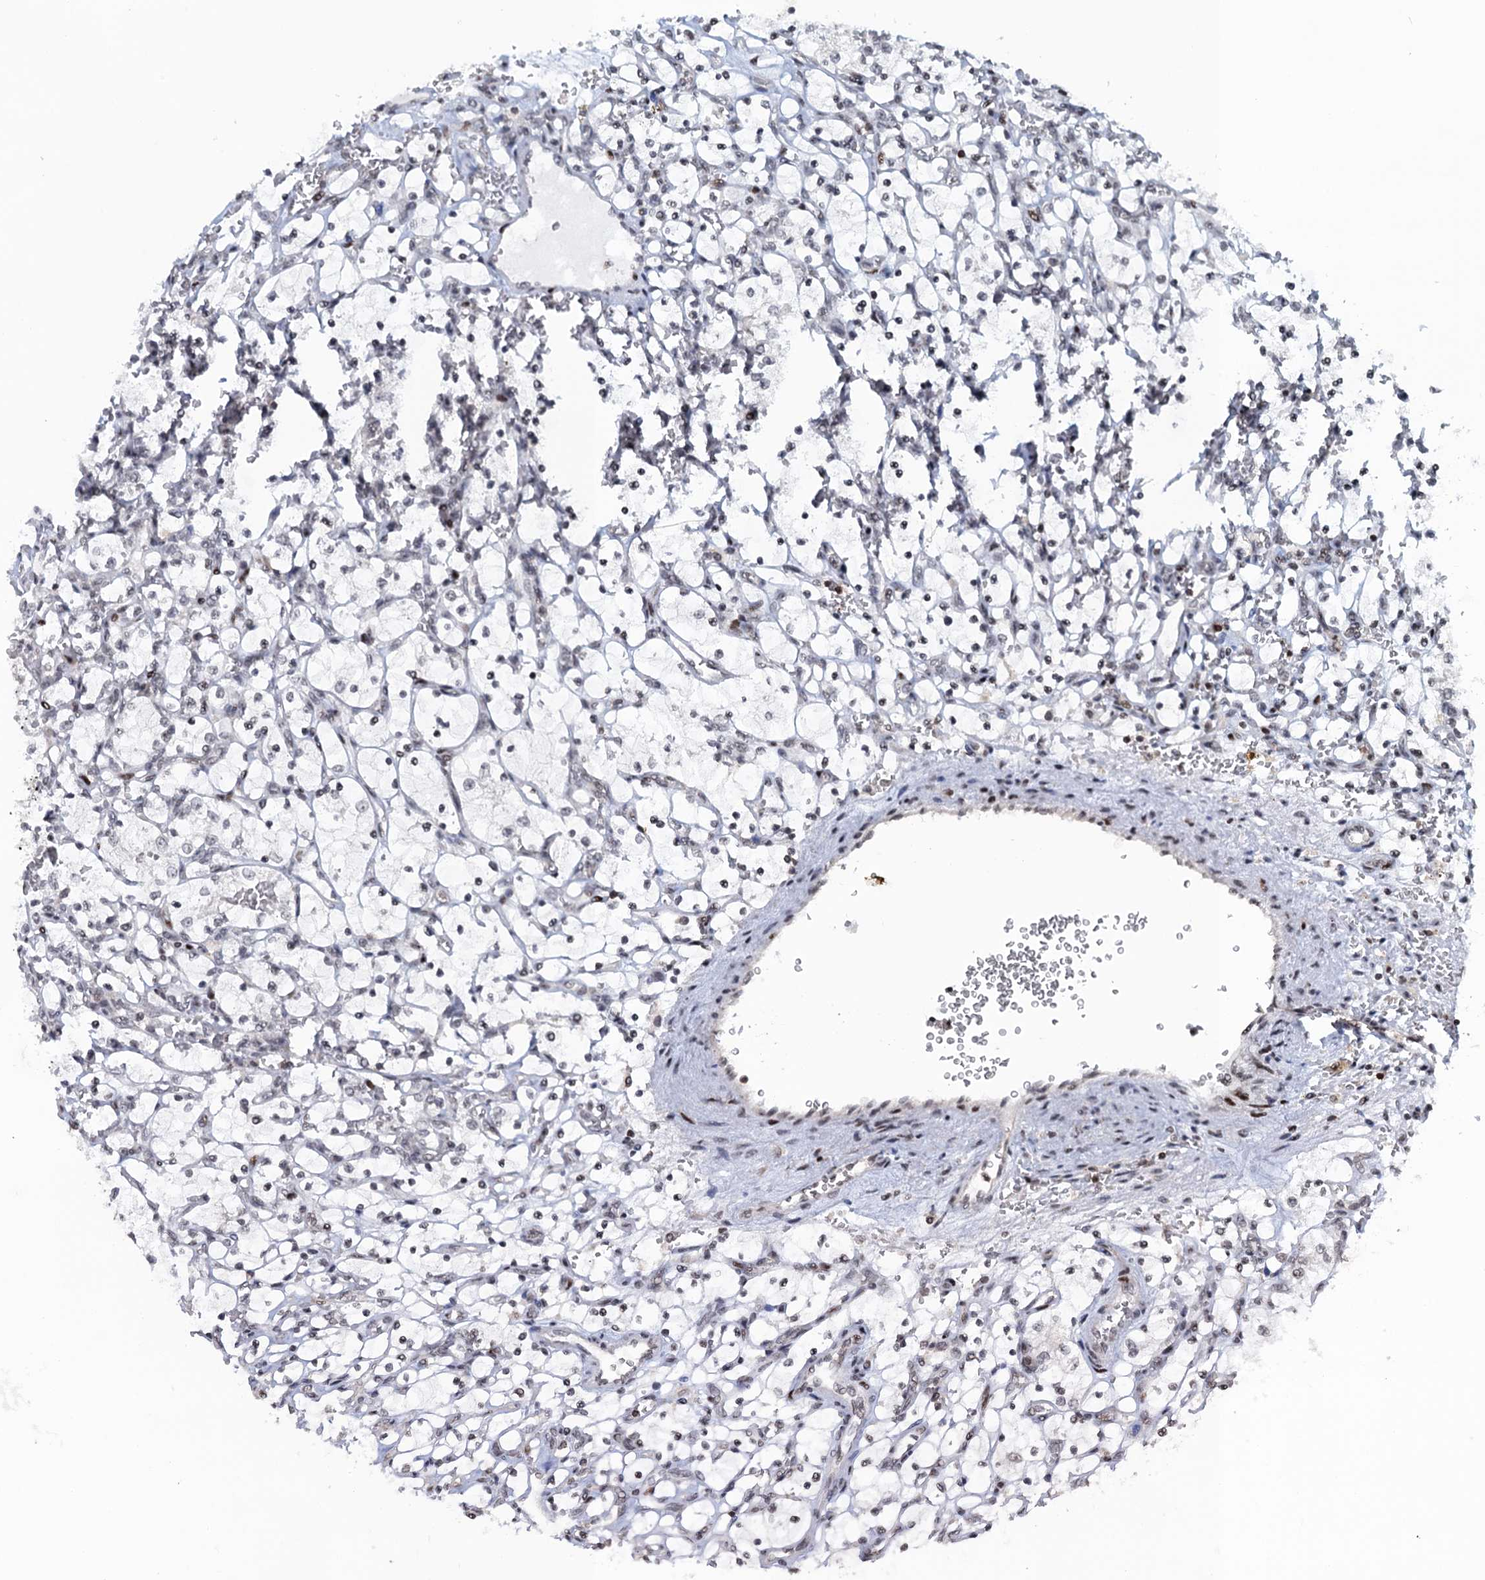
{"staining": {"intensity": "negative", "quantity": "none", "location": "none"}, "tissue": "renal cancer", "cell_type": "Tumor cells", "image_type": "cancer", "snomed": [{"axis": "morphology", "description": "Adenocarcinoma, NOS"}, {"axis": "topography", "description": "Kidney"}], "caption": "Tumor cells are negative for brown protein staining in renal cancer.", "gene": "FYB1", "patient": {"sex": "female", "age": 69}}